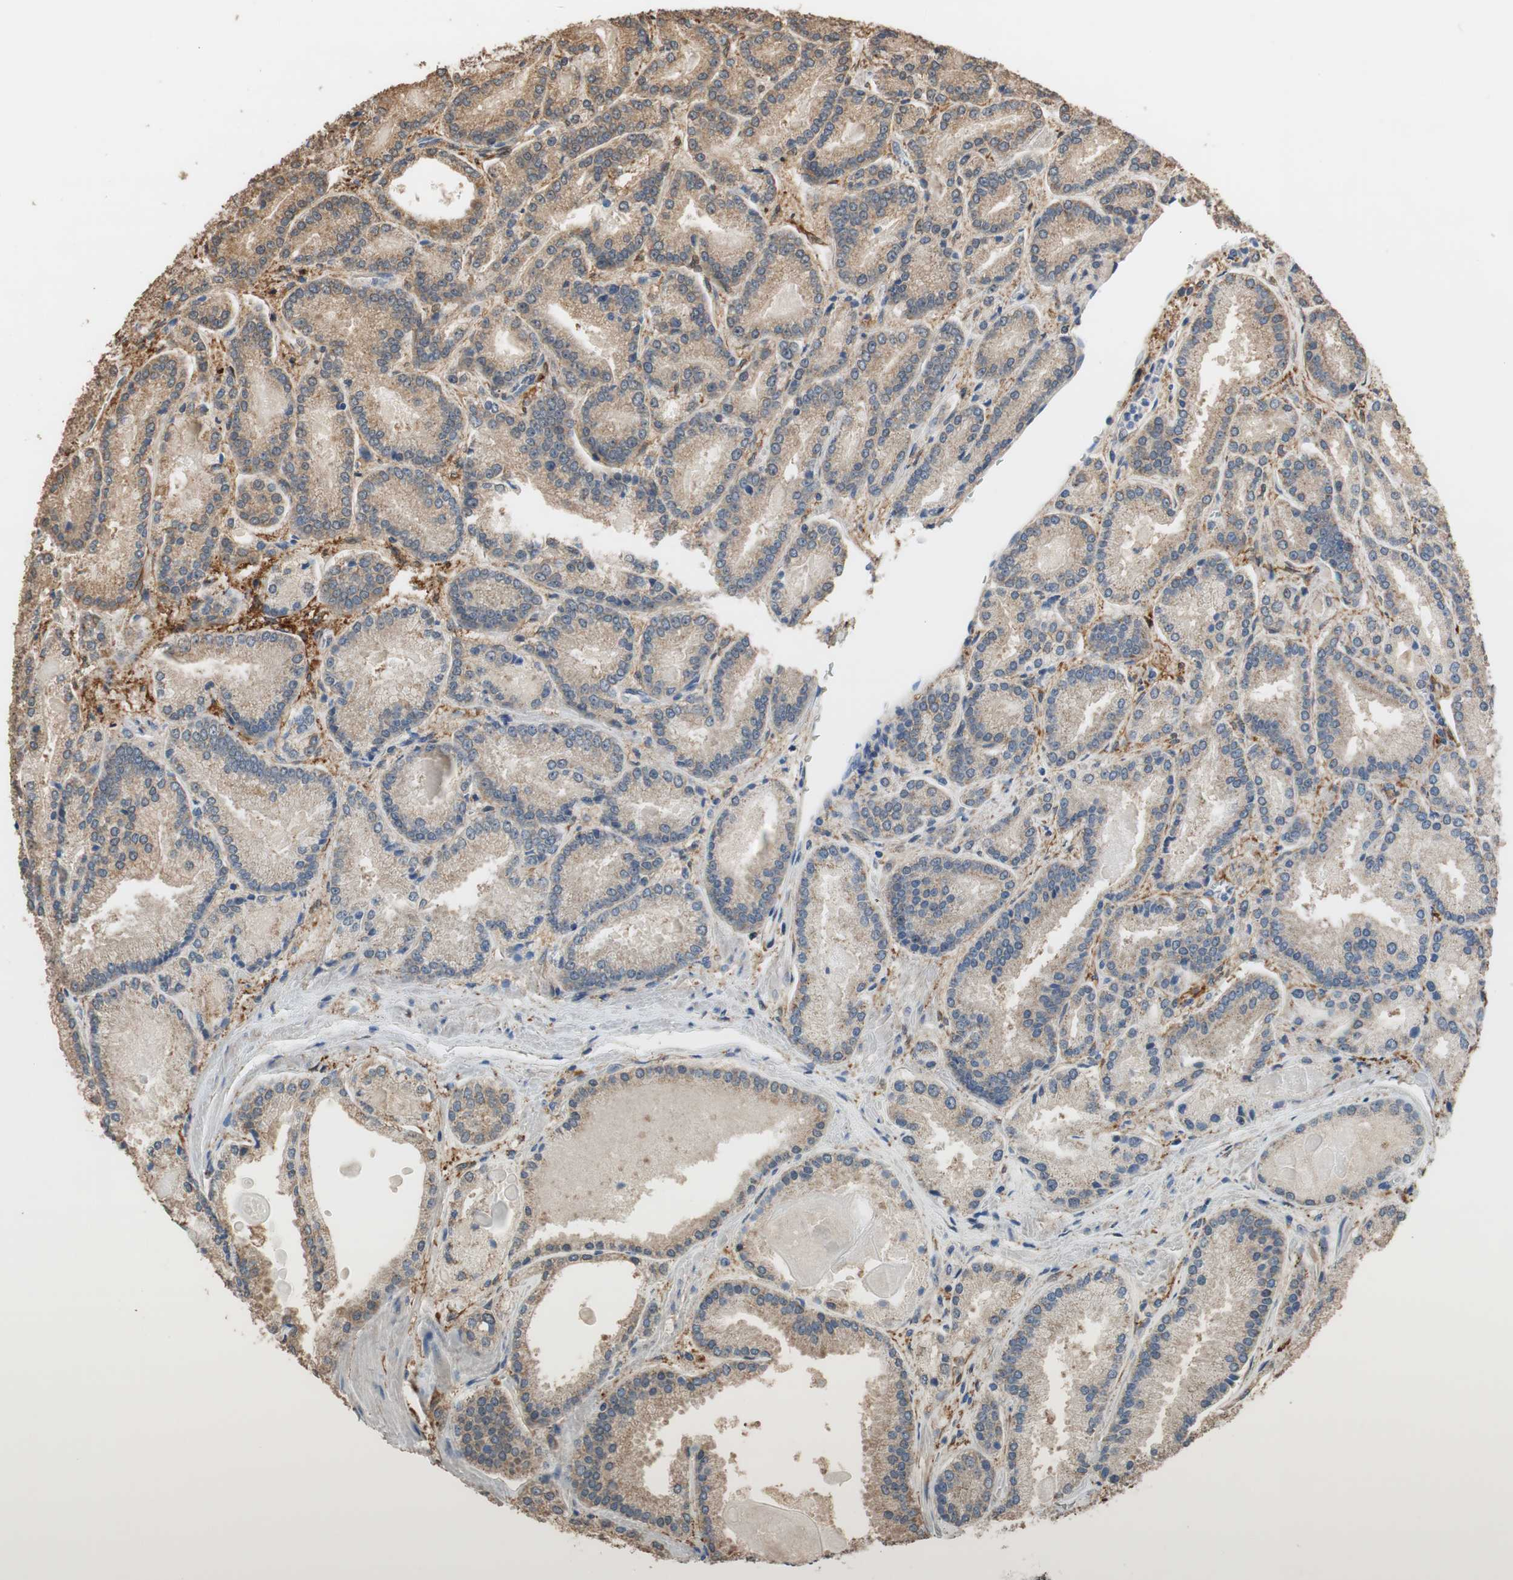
{"staining": {"intensity": "moderate", "quantity": ">75%", "location": "cytoplasmic/membranous"}, "tissue": "prostate cancer", "cell_type": "Tumor cells", "image_type": "cancer", "snomed": [{"axis": "morphology", "description": "Adenocarcinoma, Low grade"}, {"axis": "topography", "description": "Prostate"}], "caption": "About >75% of tumor cells in prostate cancer display moderate cytoplasmic/membranous protein staining as visualized by brown immunohistochemical staining.", "gene": "ALDH1A2", "patient": {"sex": "male", "age": 59}}